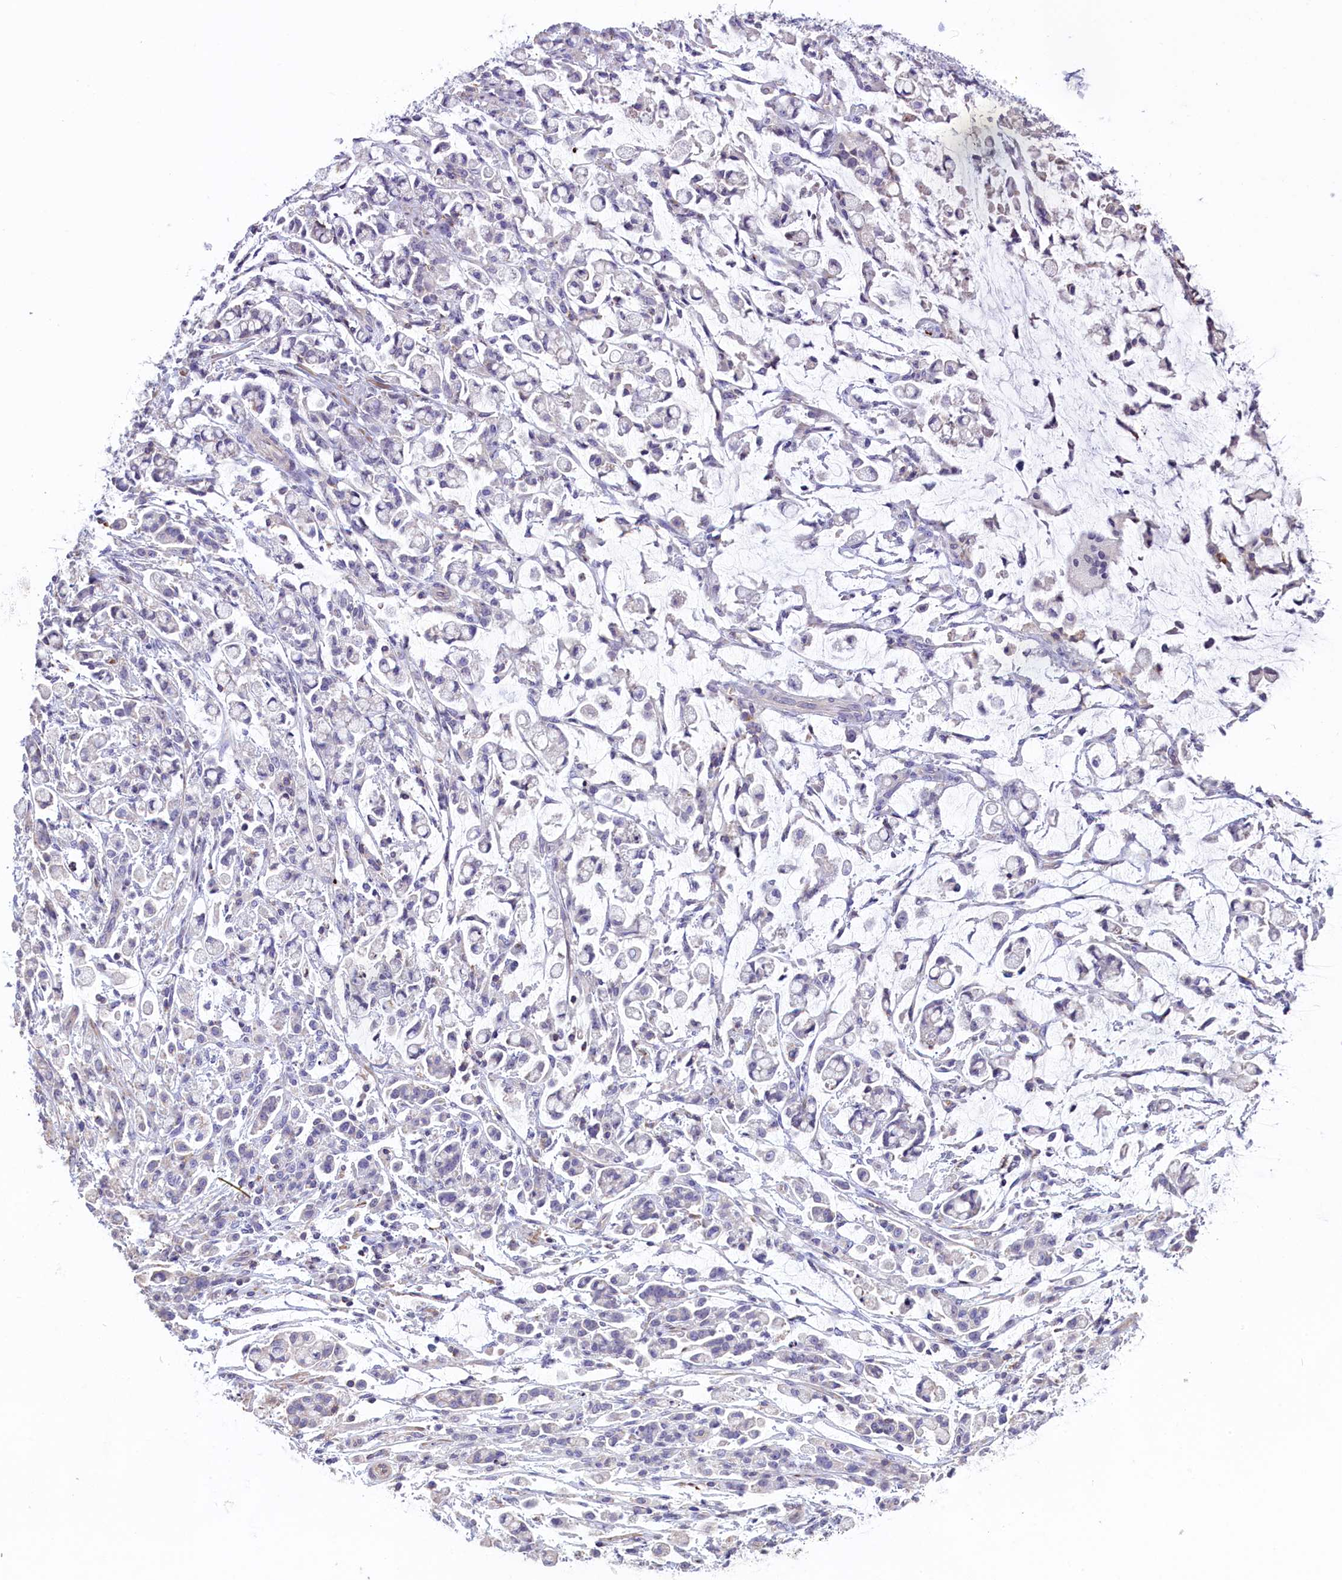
{"staining": {"intensity": "negative", "quantity": "none", "location": "none"}, "tissue": "stomach cancer", "cell_type": "Tumor cells", "image_type": "cancer", "snomed": [{"axis": "morphology", "description": "Adenocarcinoma, NOS"}, {"axis": "topography", "description": "Stomach"}], "caption": "The image exhibits no staining of tumor cells in adenocarcinoma (stomach).", "gene": "HEATR3", "patient": {"sex": "female", "age": 60}}